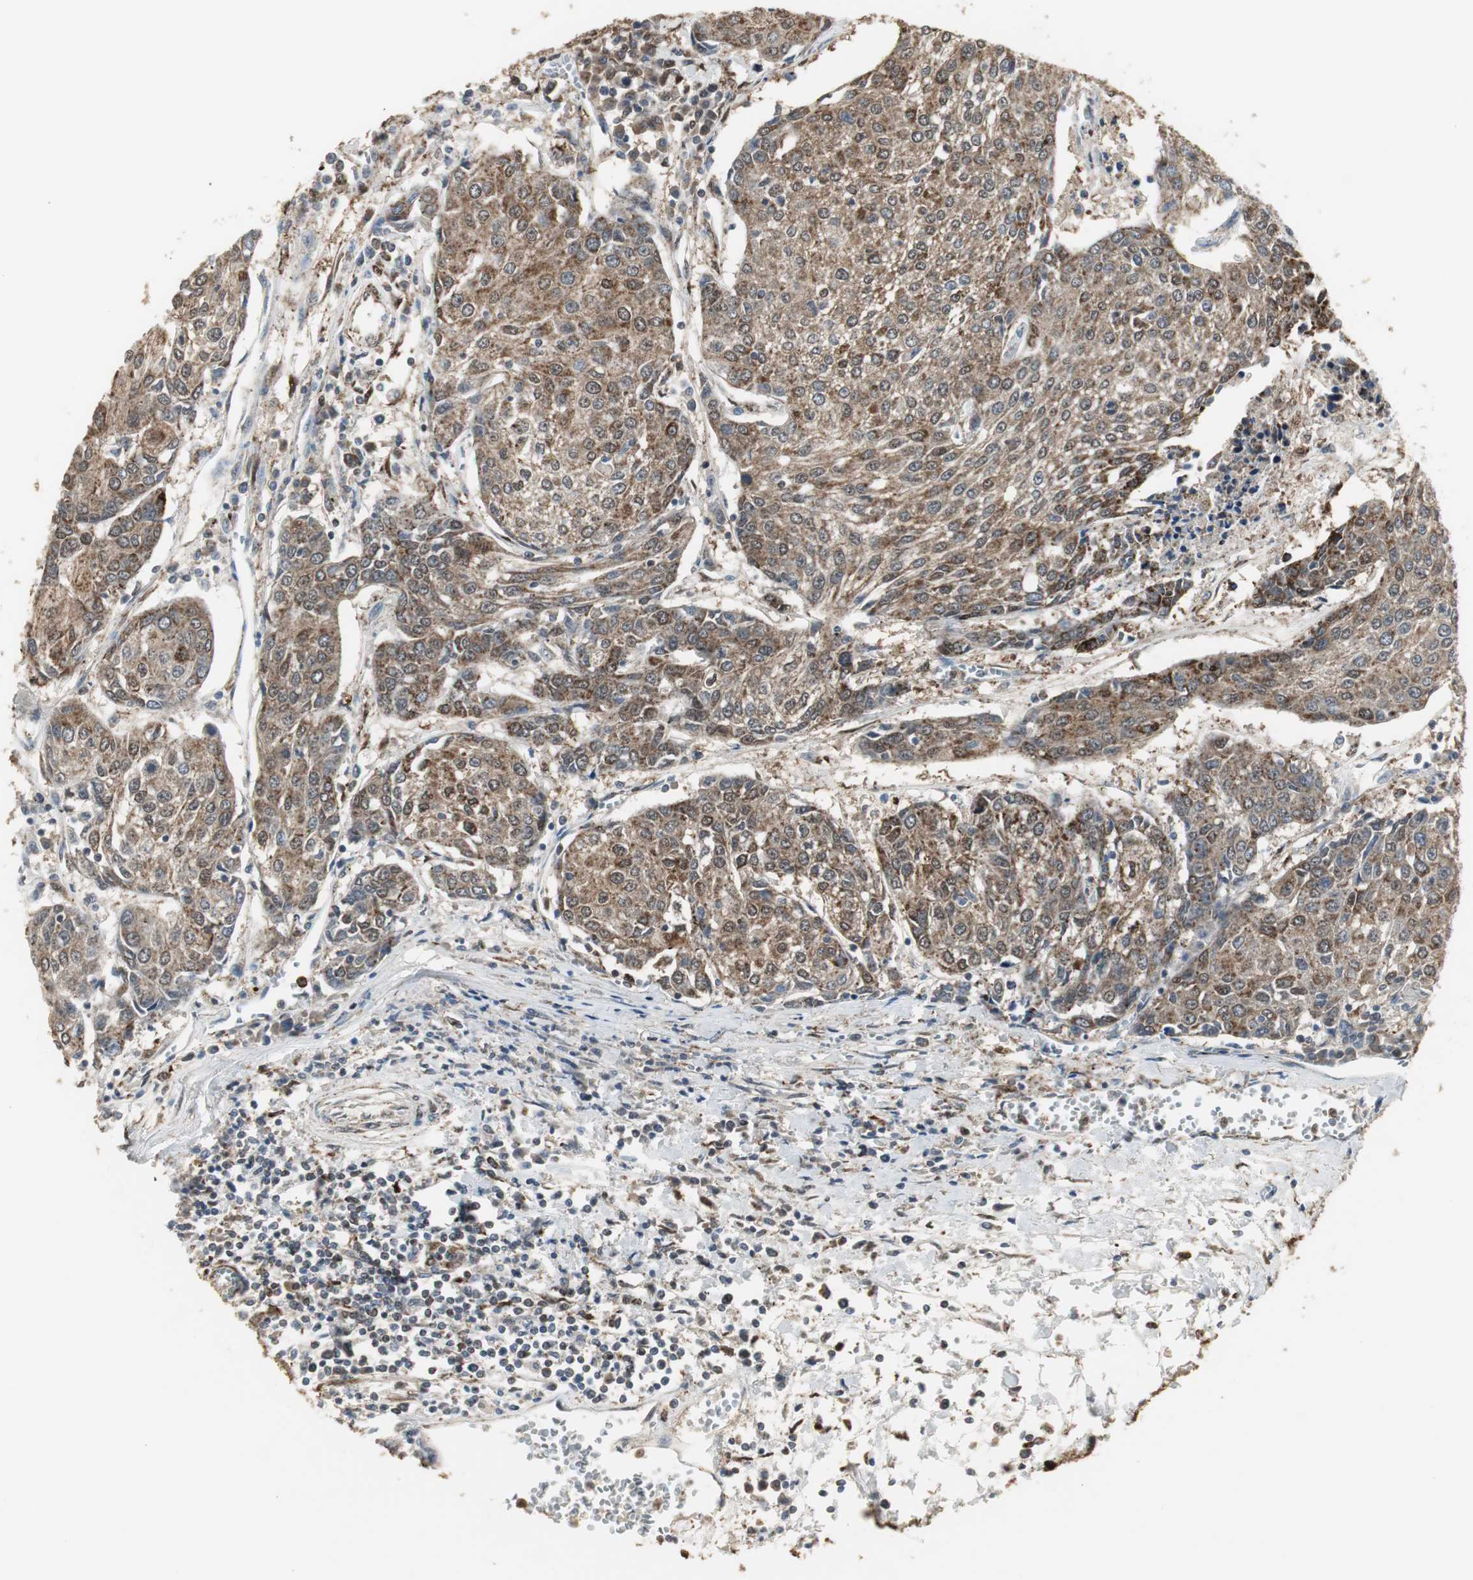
{"staining": {"intensity": "strong", "quantity": ">75%", "location": "cytoplasmic/membranous,nuclear"}, "tissue": "urothelial cancer", "cell_type": "Tumor cells", "image_type": "cancer", "snomed": [{"axis": "morphology", "description": "Urothelial carcinoma, High grade"}, {"axis": "topography", "description": "Urinary bladder"}], "caption": "High-grade urothelial carcinoma stained with immunohistochemistry displays strong cytoplasmic/membranous and nuclear positivity in approximately >75% of tumor cells.", "gene": "PLIN3", "patient": {"sex": "female", "age": 85}}